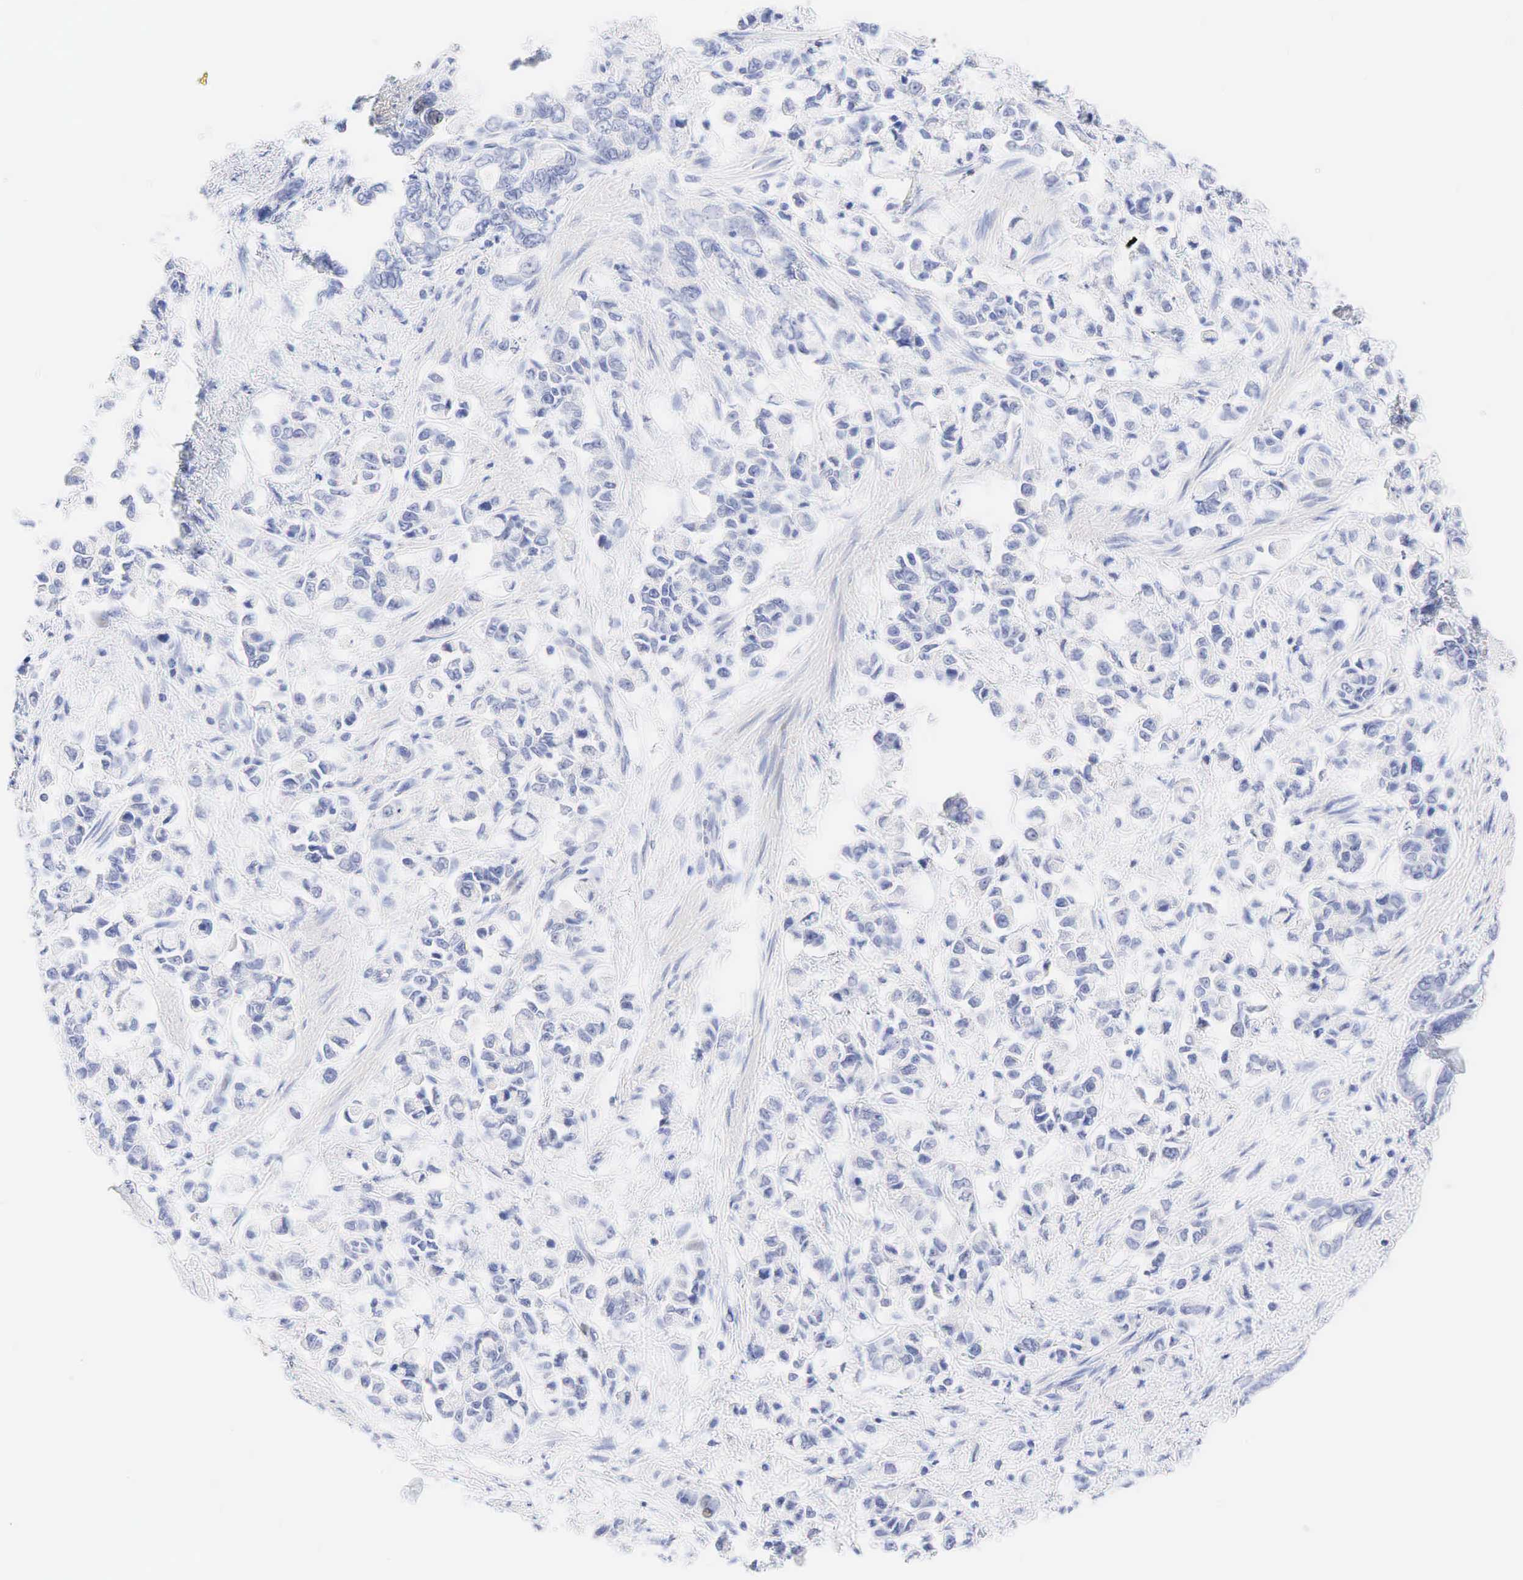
{"staining": {"intensity": "negative", "quantity": "none", "location": "none"}, "tissue": "stomach cancer", "cell_type": "Tumor cells", "image_type": "cancer", "snomed": [{"axis": "morphology", "description": "Adenocarcinoma, NOS"}, {"axis": "topography", "description": "Stomach"}], "caption": "Tumor cells are negative for brown protein staining in adenocarcinoma (stomach).", "gene": "AR", "patient": {"sex": "male", "age": 78}}